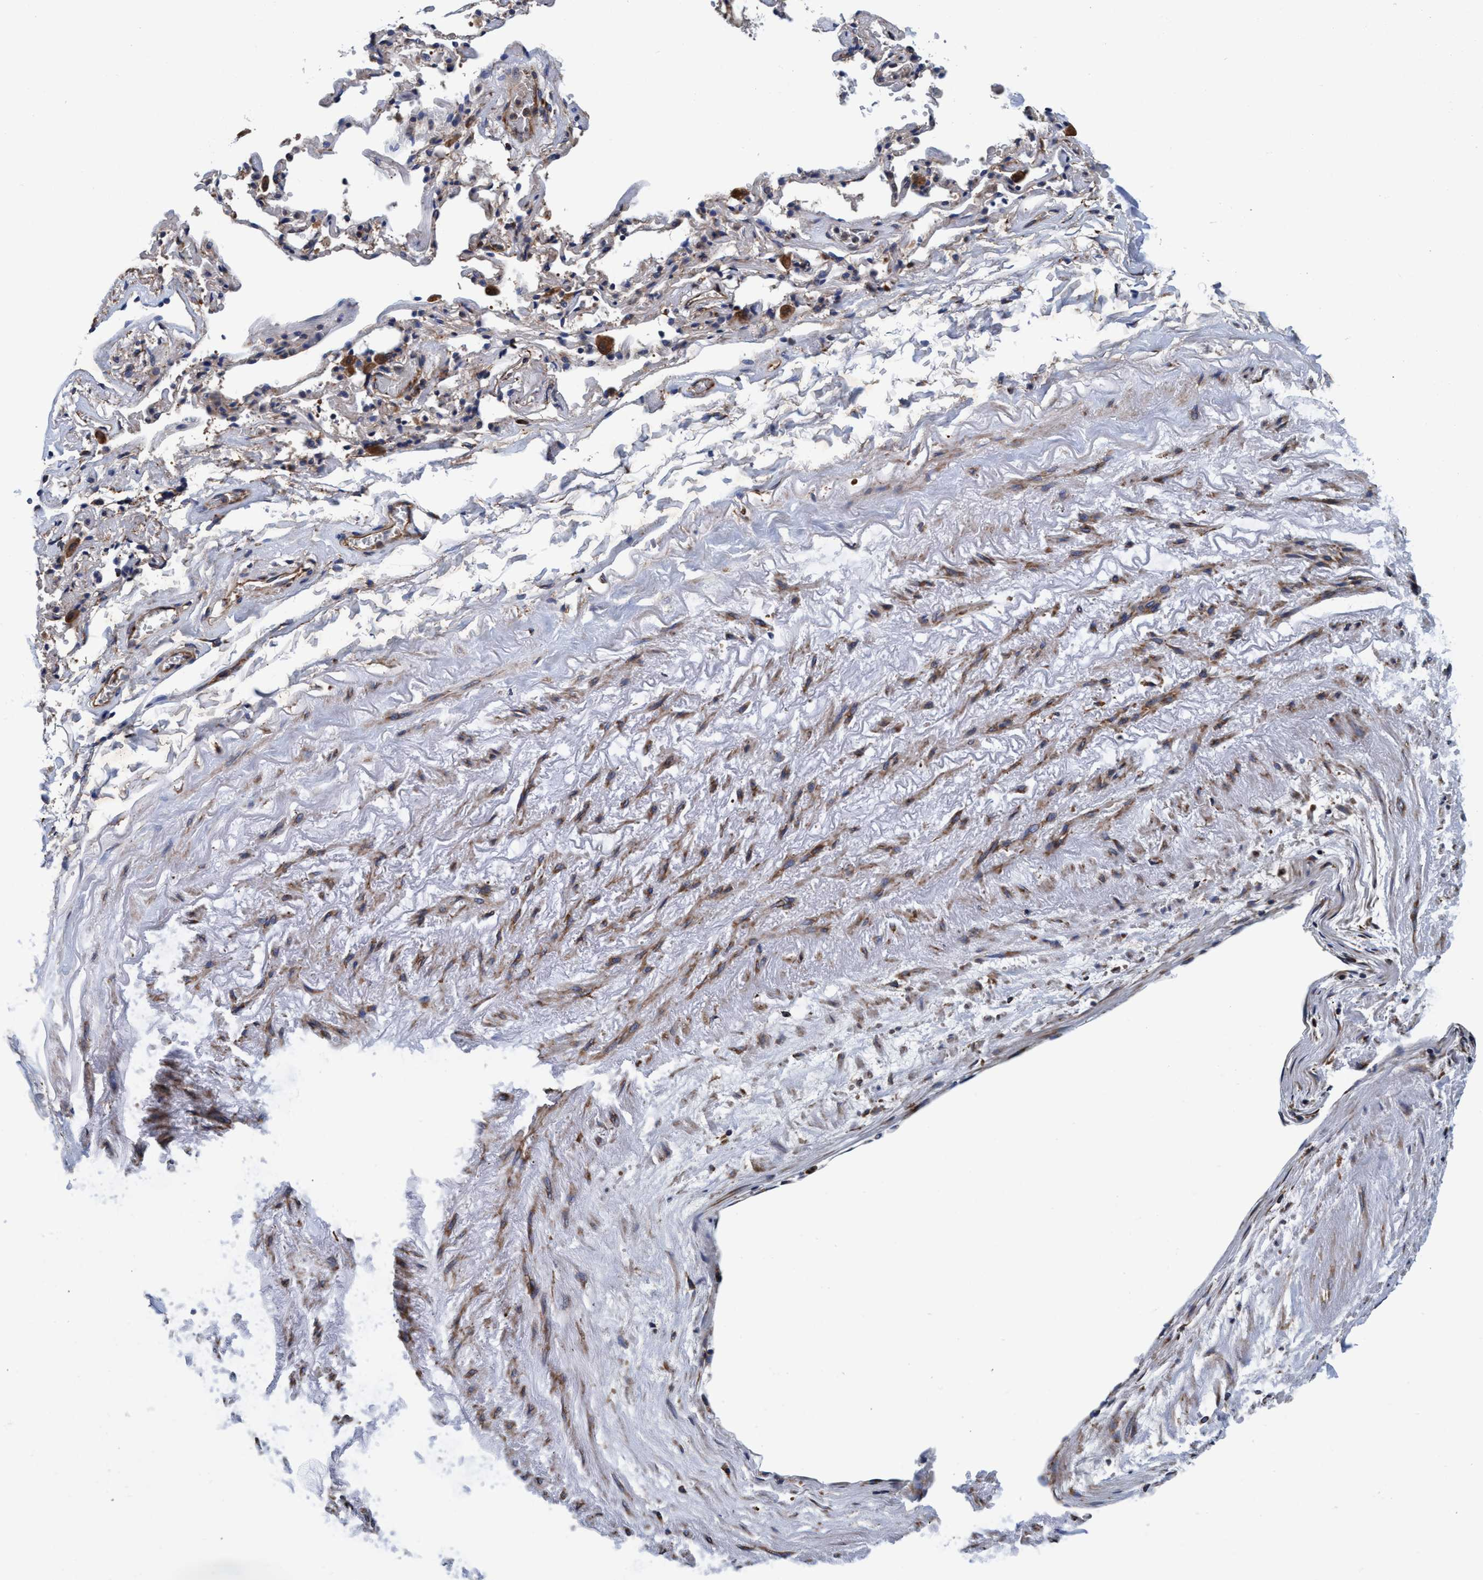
{"staining": {"intensity": "negative", "quantity": "none", "location": "none"}, "tissue": "adipose tissue", "cell_type": "Adipocytes", "image_type": "normal", "snomed": [{"axis": "morphology", "description": "Normal tissue, NOS"}, {"axis": "topography", "description": "Cartilage tissue"}, {"axis": "topography", "description": "Lung"}], "caption": "Adipocytes show no significant staining in benign adipose tissue.", "gene": "ENDOG", "patient": {"sex": "female", "age": 77}}